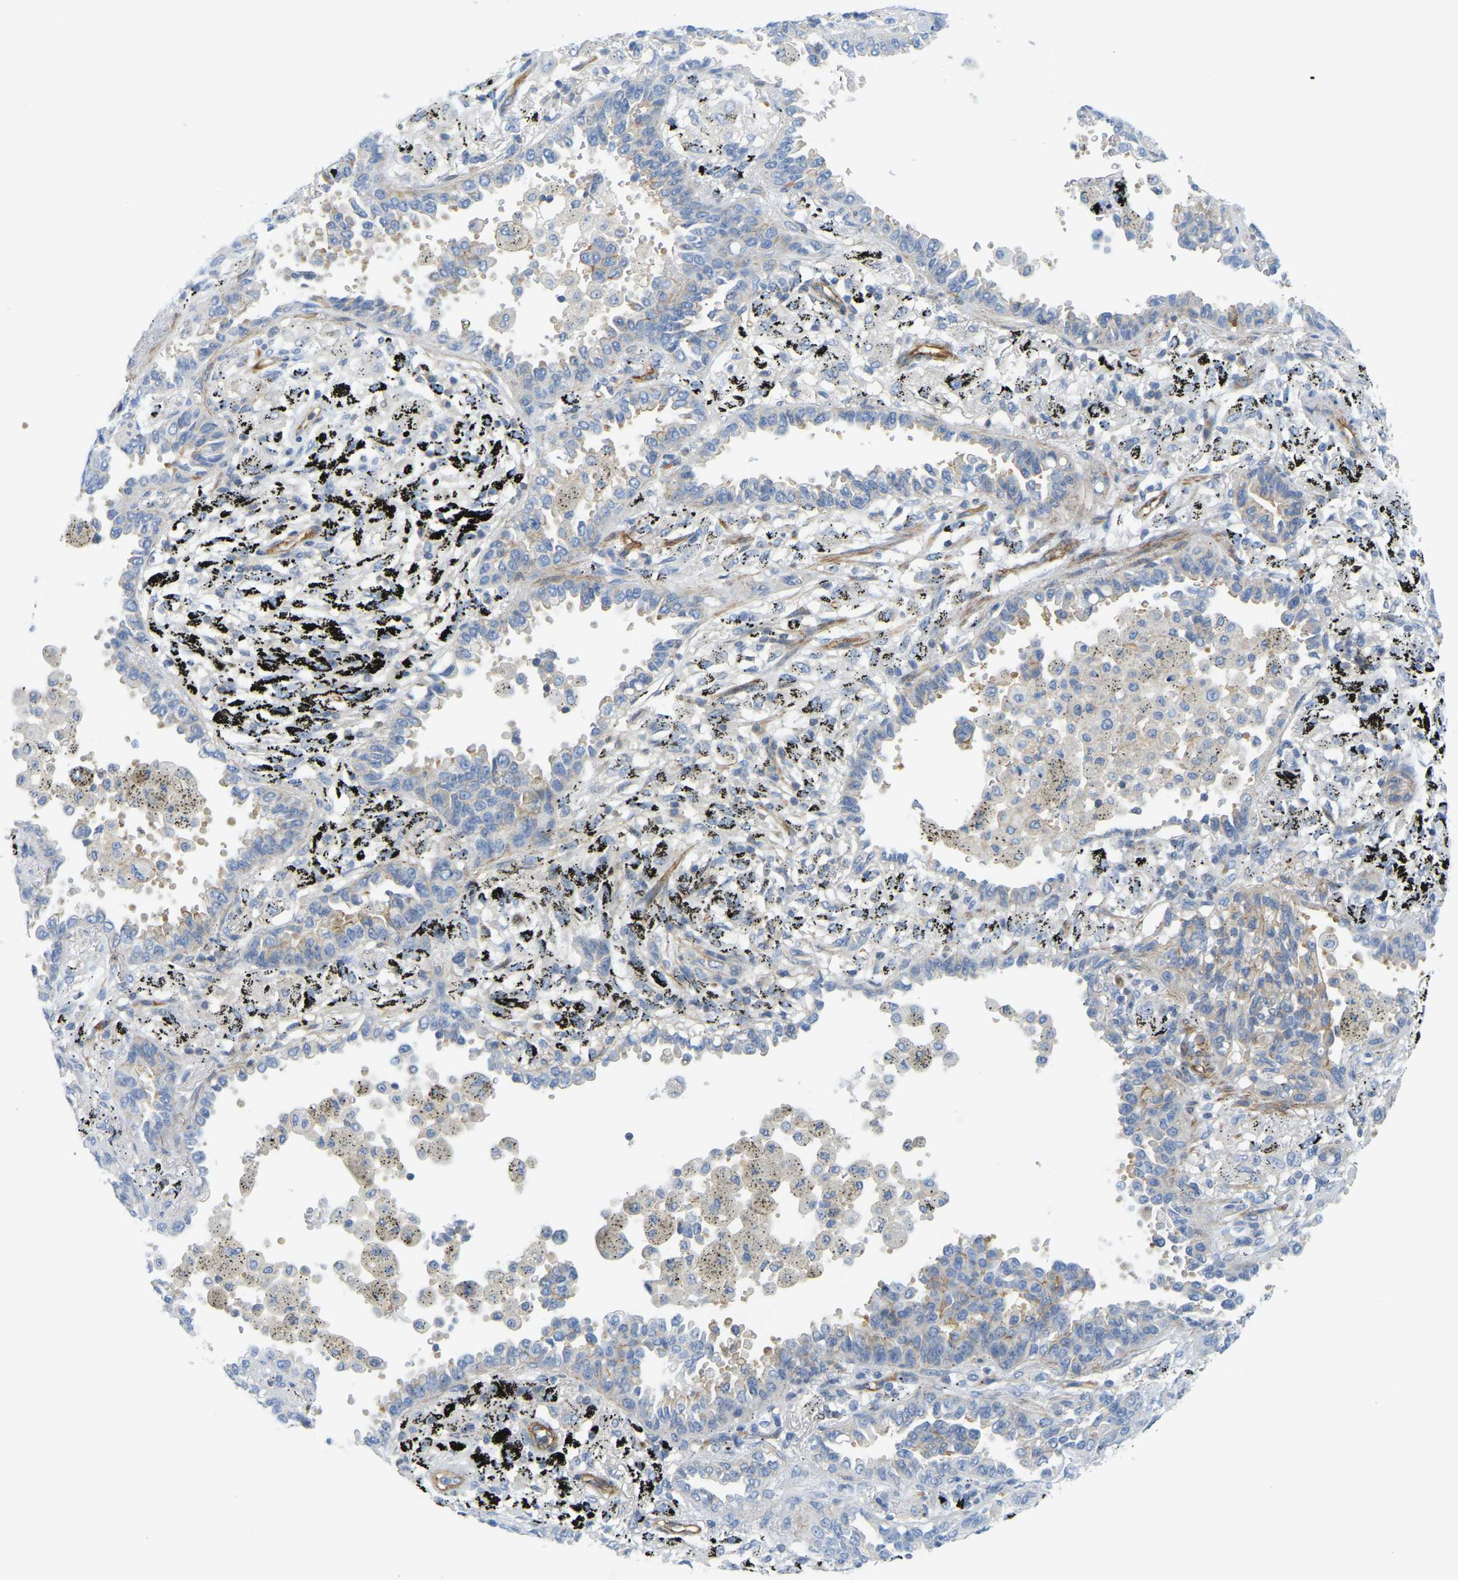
{"staining": {"intensity": "weak", "quantity": "<25%", "location": "cytoplasmic/membranous"}, "tissue": "lung cancer", "cell_type": "Tumor cells", "image_type": "cancer", "snomed": [{"axis": "morphology", "description": "Normal tissue, NOS"}, {"axis": "morphology", "description": "Adenocarcinoma, NOS"}, {"axis": "topography", "description": "Lung"}], "caption": "Tumor cells are negative for brown protein staining in lung cancer.", "gene": "MYL3", "patient": {"sex": "male", "age": 59}}